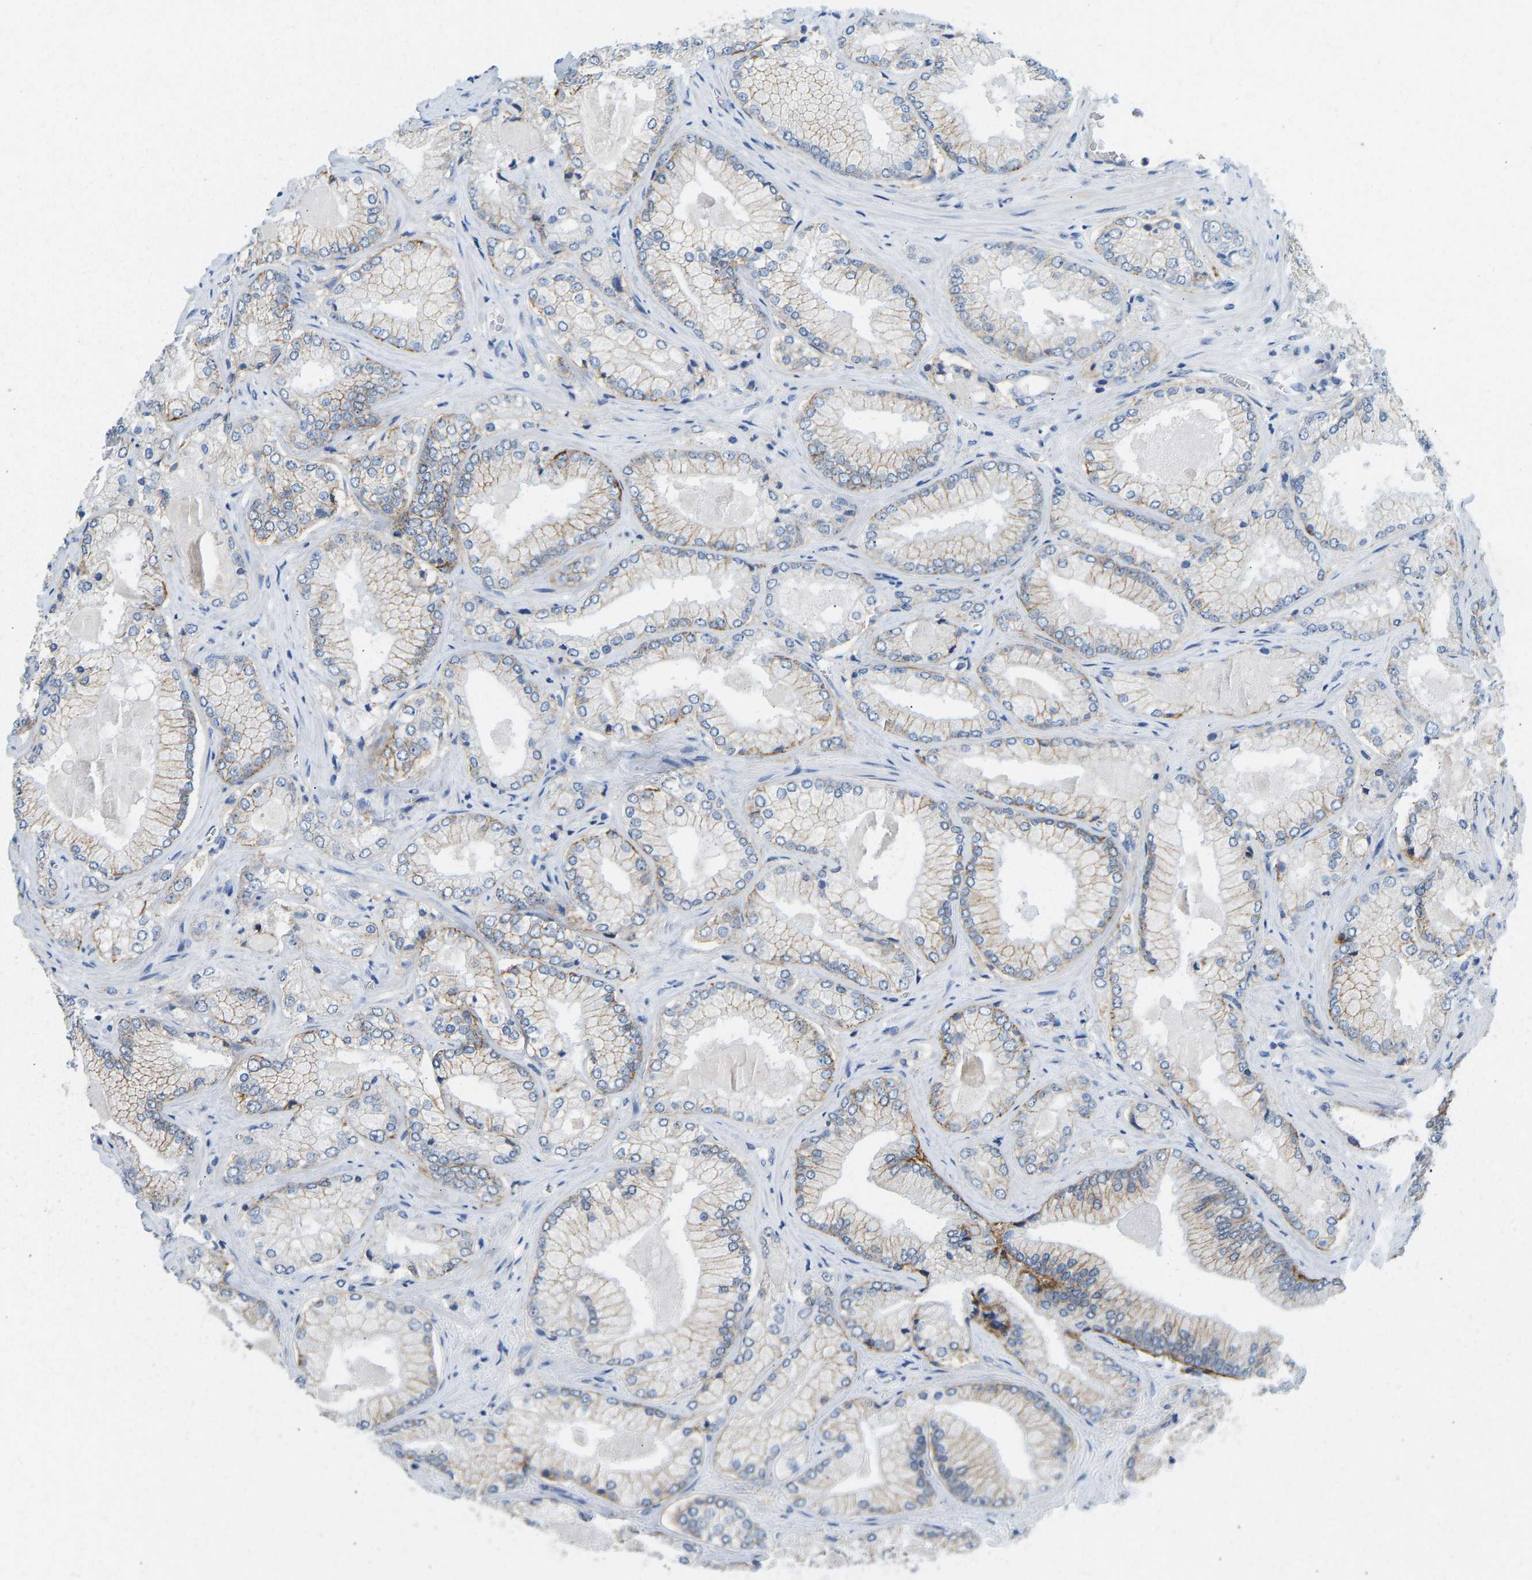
{"staining": {"intensity": "moderate", "quantity": "25%-75%", "location": "cytoplasmic/membranous"}, "tissue": "prostate cancer", "cell_type": "Tumor cells", "image_type": "cancer", "snomed": [{"axis": "morphology", "description": "Adenocarcinoma, Low grade"}, {"axis": "topography", "description": "Prostate"}], "caption": "This is a histology image of immunohistochemistry staining of prostate cancer (low-grade adenocarcinoma), which shows moderate expression in the cytoplasmic/membranous of tumor cells.", "gene": "ATP1A1", "patient": {"sex": "male", "age": 65}}